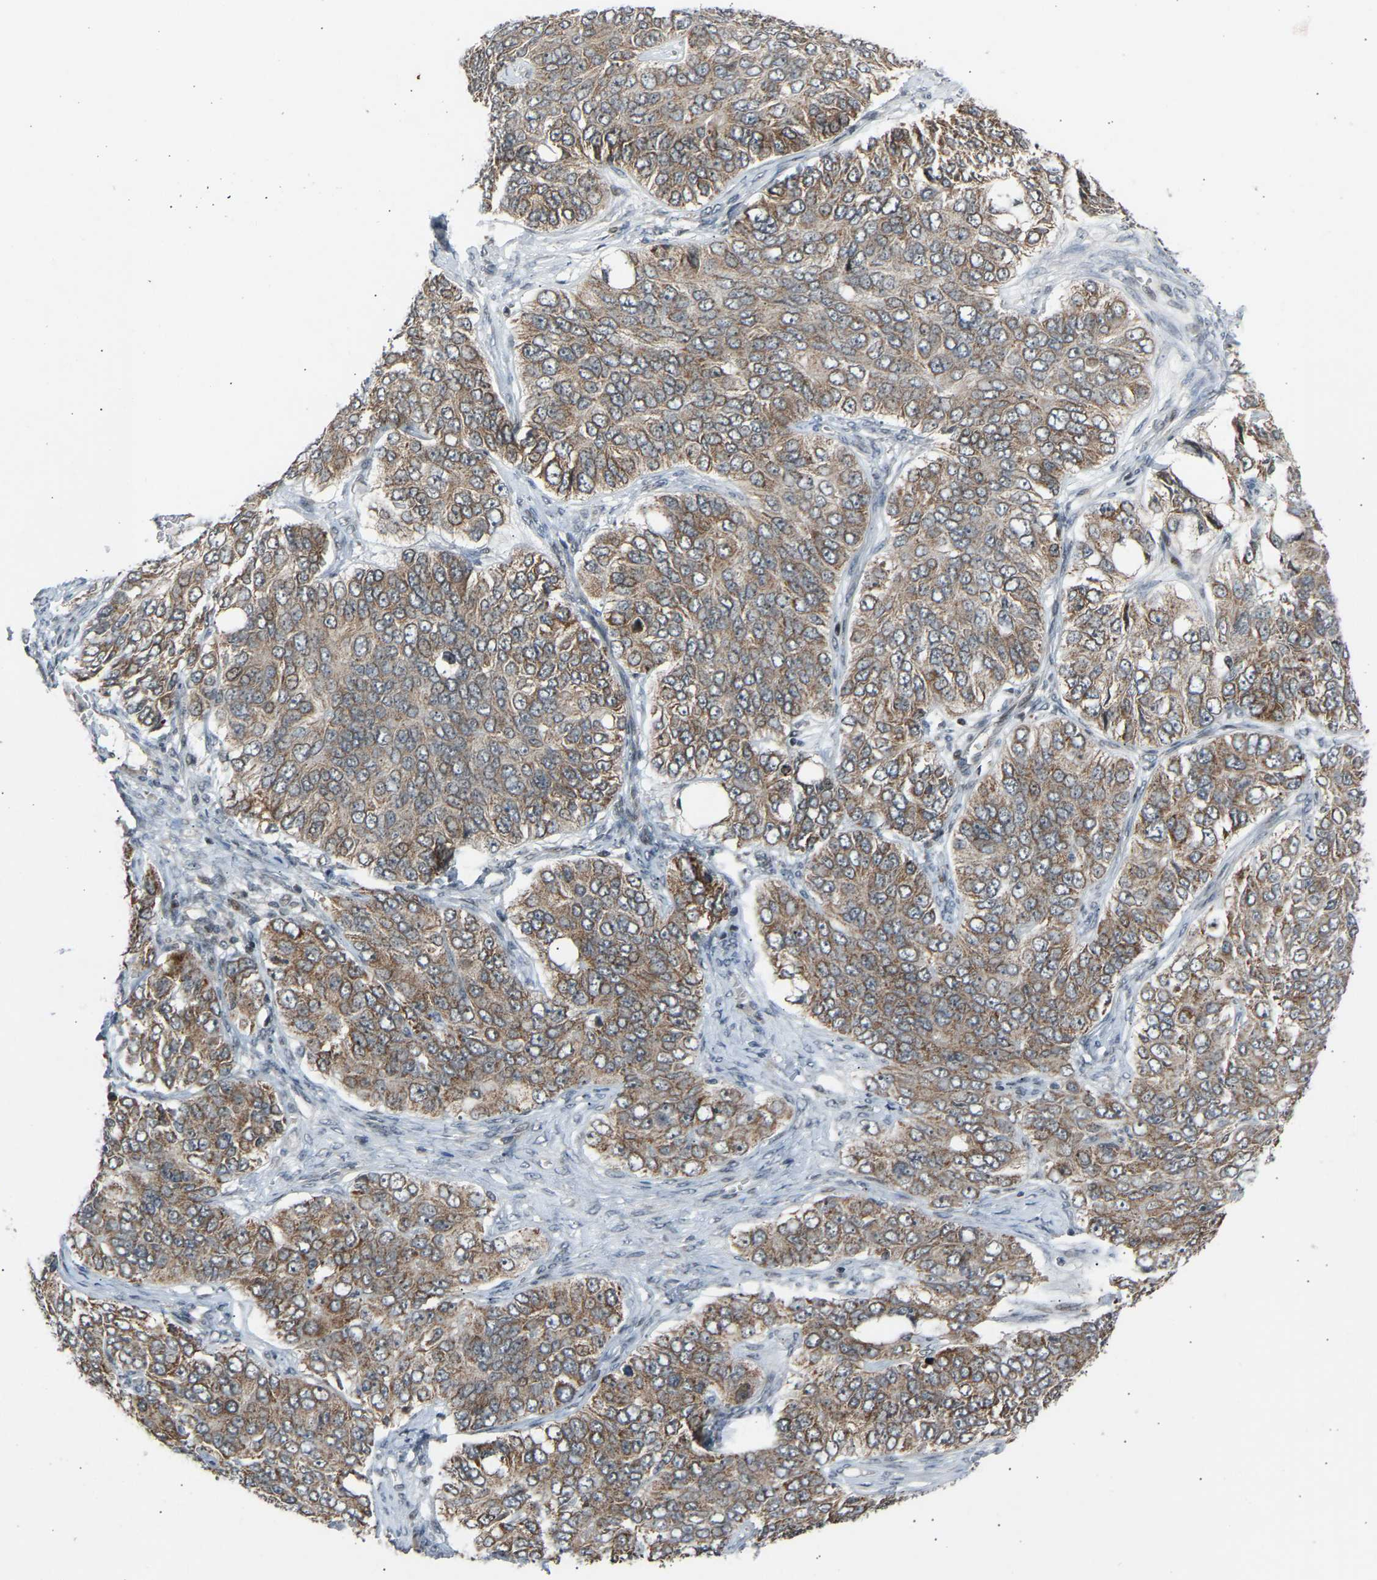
{"staining": {"intensity": "weak", "quantity": "25%-75%", "location": "cytoplasmic/membranous"}, "tissue": "ovarian cancer", "cell_type": "Tumor cells", "image_type": "cancer", "snomed": [{"axis": "morphology", "description": "Carcinoma, endometroid"}, {"axis": "topography", "description": "Ovary"}], "caption": "Endometroid carcinoma (ovarian) tissue shows weak cytoplasmic/membranous expression in about 25%-75% of tumor cells, visualized by immunohistochemistry. (DAB = brown stain, brightfield microscopy at high magnification).", "gene": "SLIRP", "patient": {"sex": "female", "age": 51}}